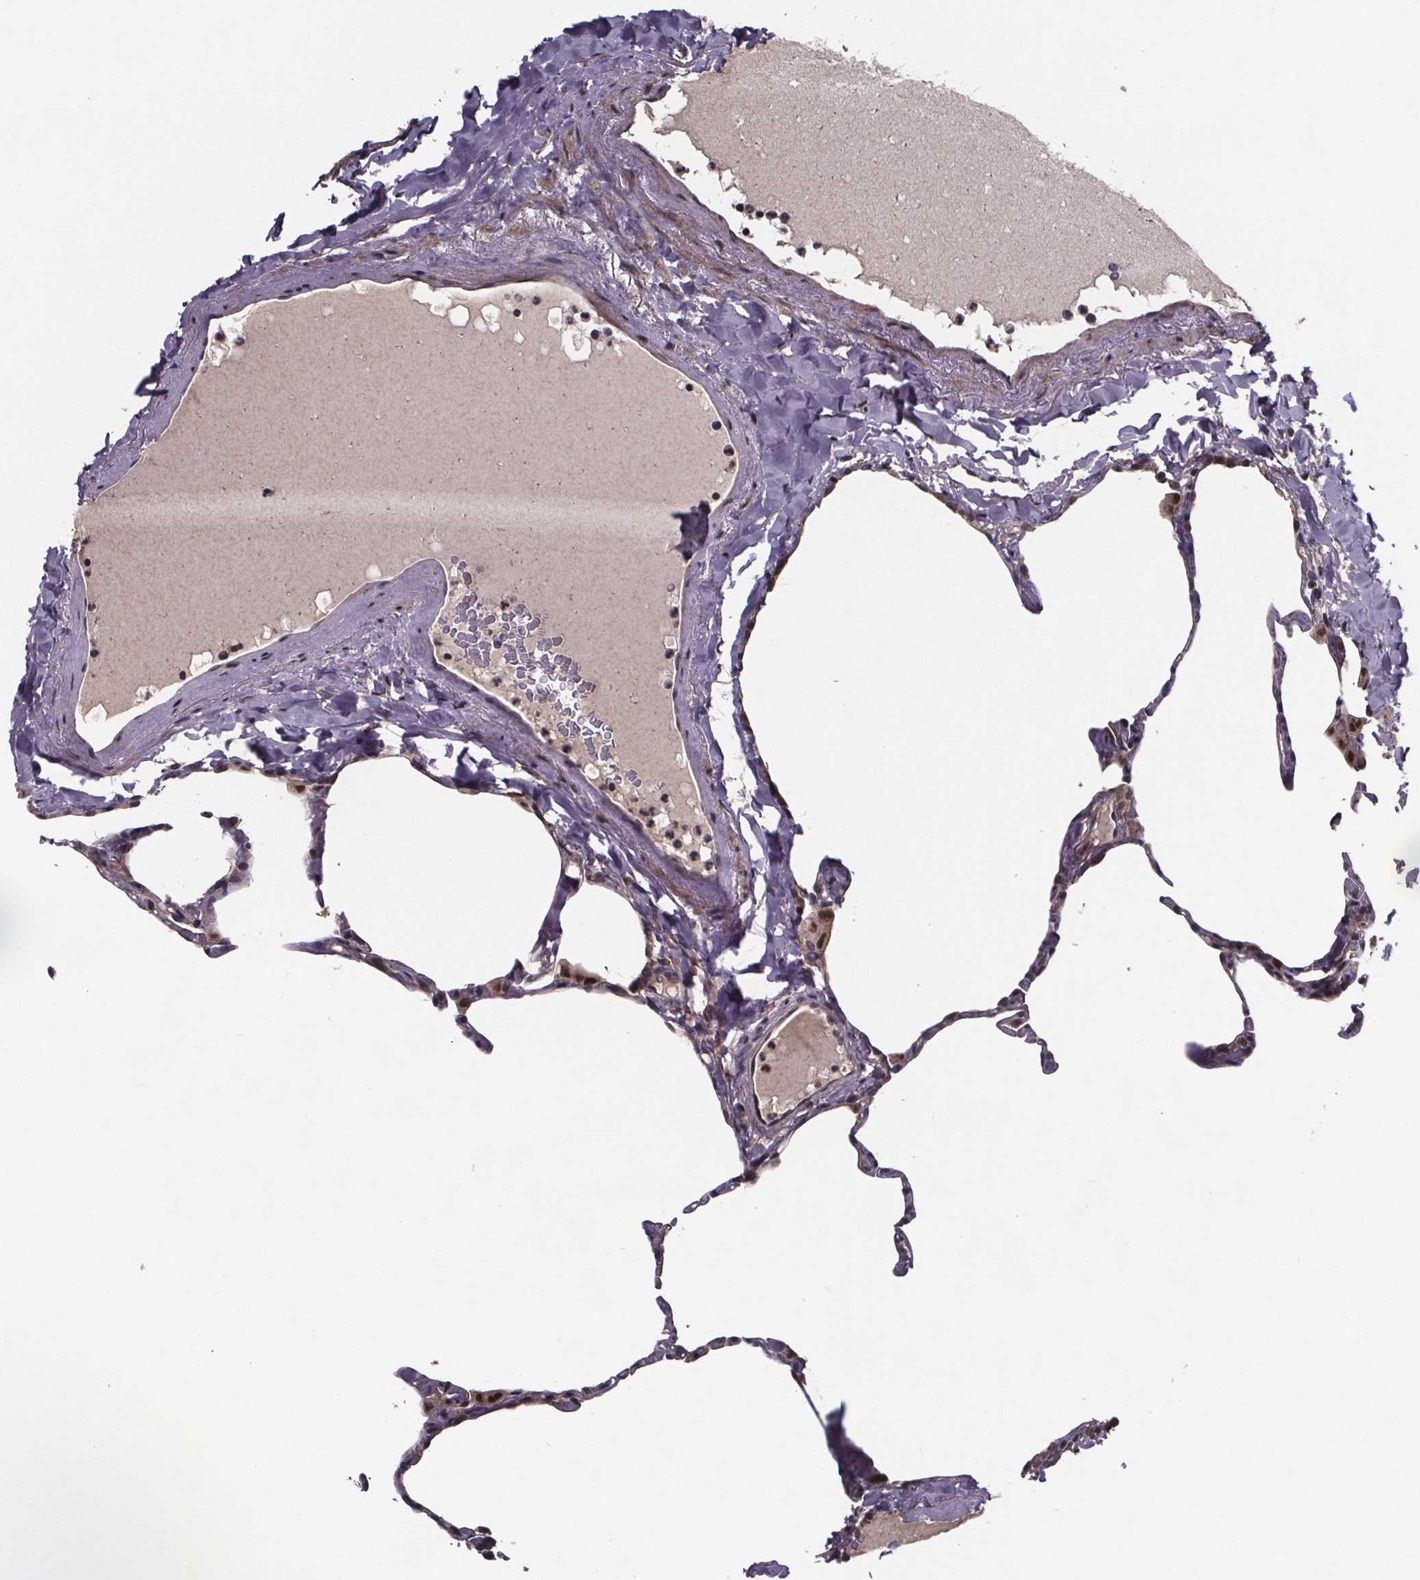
{"staining": {"intensity": "moderate", "quantity": "<25%", "location": "nuclear"}, "tissue": "lung", "cell_type": "Alveolar cells", "image_type": "normal", "snomed": [{"axis": "morphology", "description": "Normal tissue, NOS"}, {"axis": "topography", "description": "Lung"}], "caption": "Alveolar cells demonstrate moderate nuclear expression in about <25% of cells in benign lung.", "gene": "FN3KRP", "patient": {"sex": "male", "age": 65}}